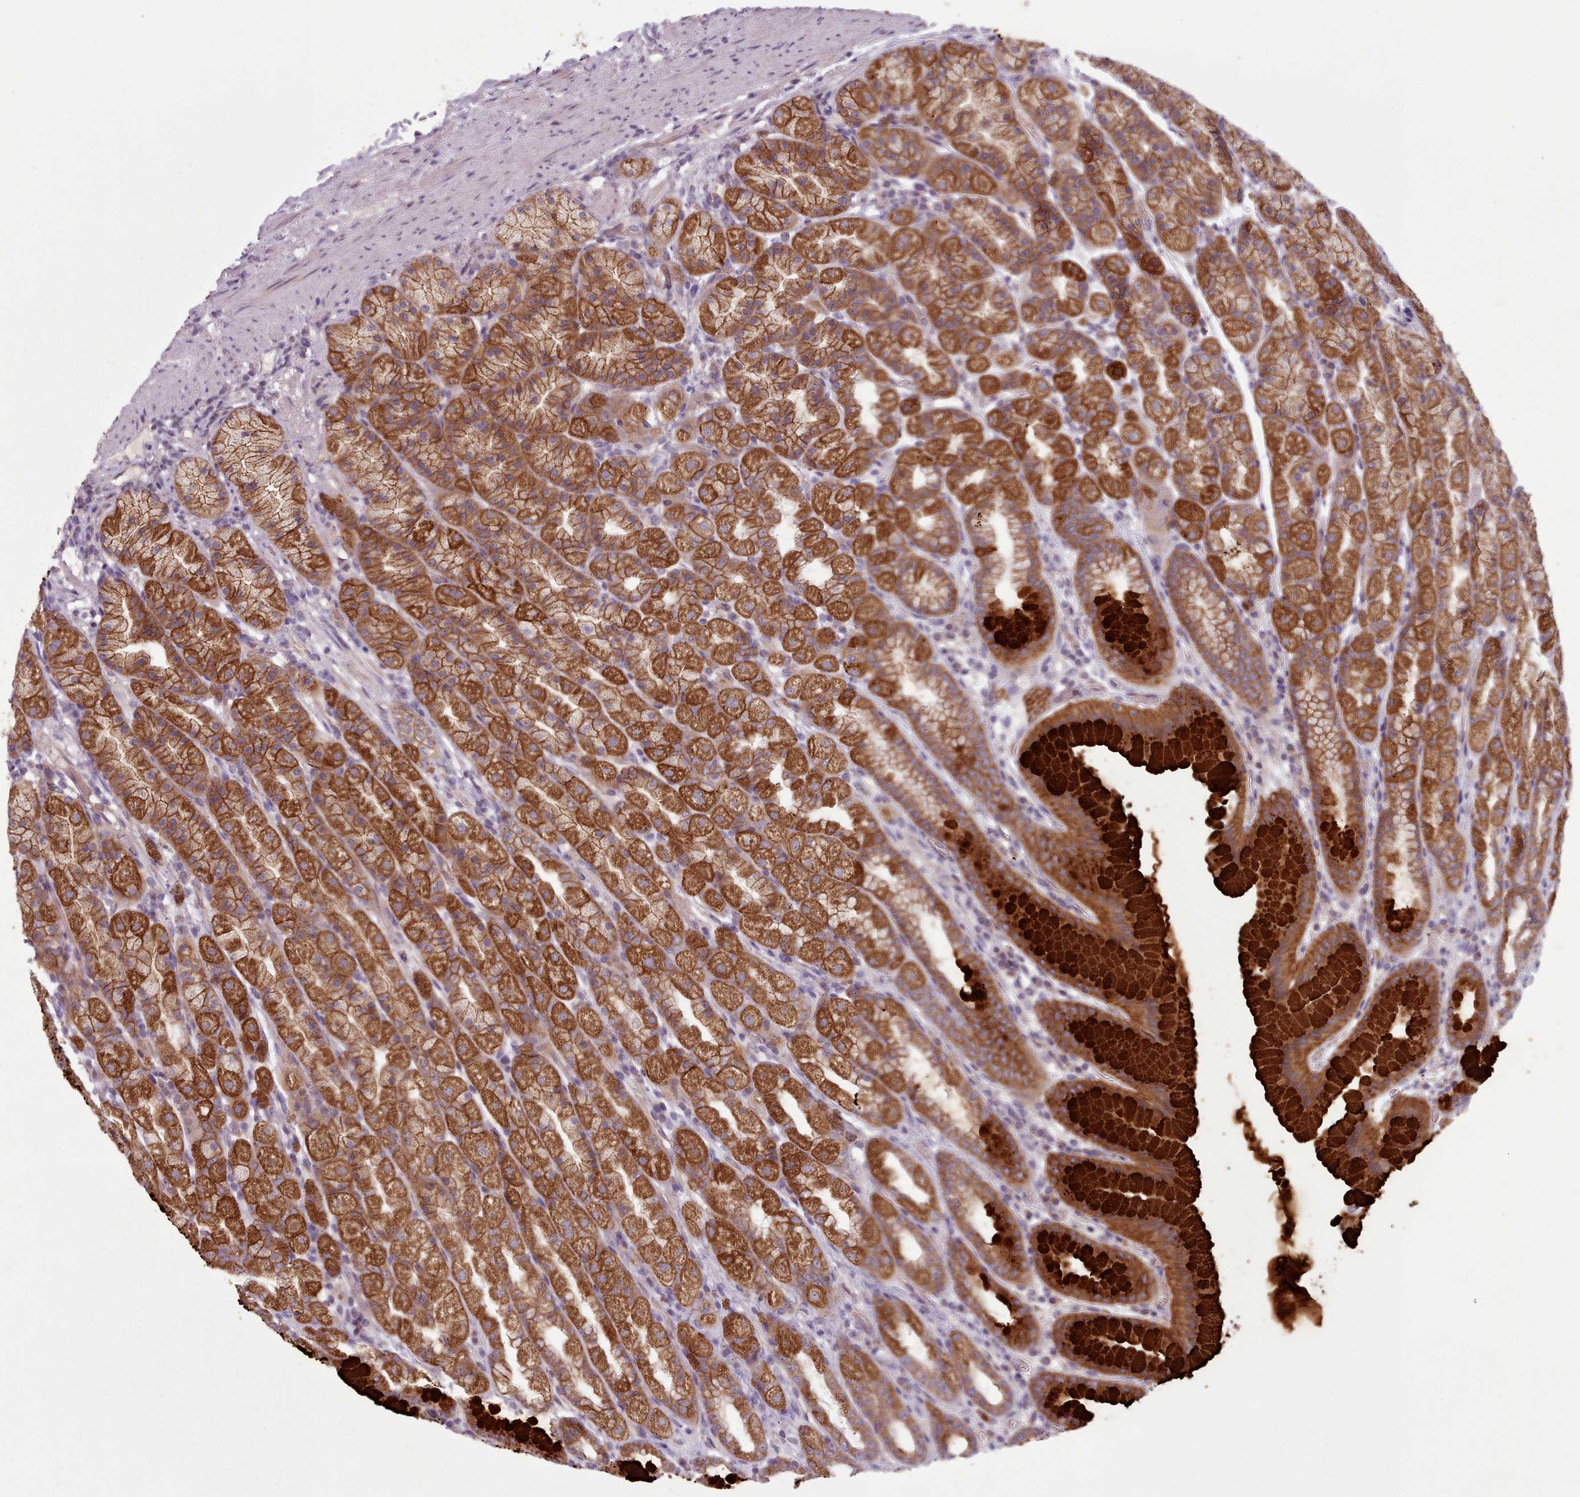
{"staining": {"intensity": "strong", "quantity": ">75%", "location": "cytoplasmic/membranous"}, "tissue": "stomach", "cell_type": "Glandular cells", "image_type": "normal", "snomed": [{"axis": "morphology", "description": "Normal tissue, NOS"}, {"axis": "topography", "description": "Stomach, upper"}, {"axis": "topography", "description": "Stomach"}], "caption": "DAB (3,3'-diaminobenzidine) immunohistochemical staining of unremarkable human stomach reveals strong cytoplasmic/membranous protein staining in about >75% of glandular cells. The staining was performed using DAB, with brown indicating positive protein expression. Nuclei are stained blue with hematoxylin.", "gene": "NT5DC2", "patient": {"sex": "male", "age": 68}}